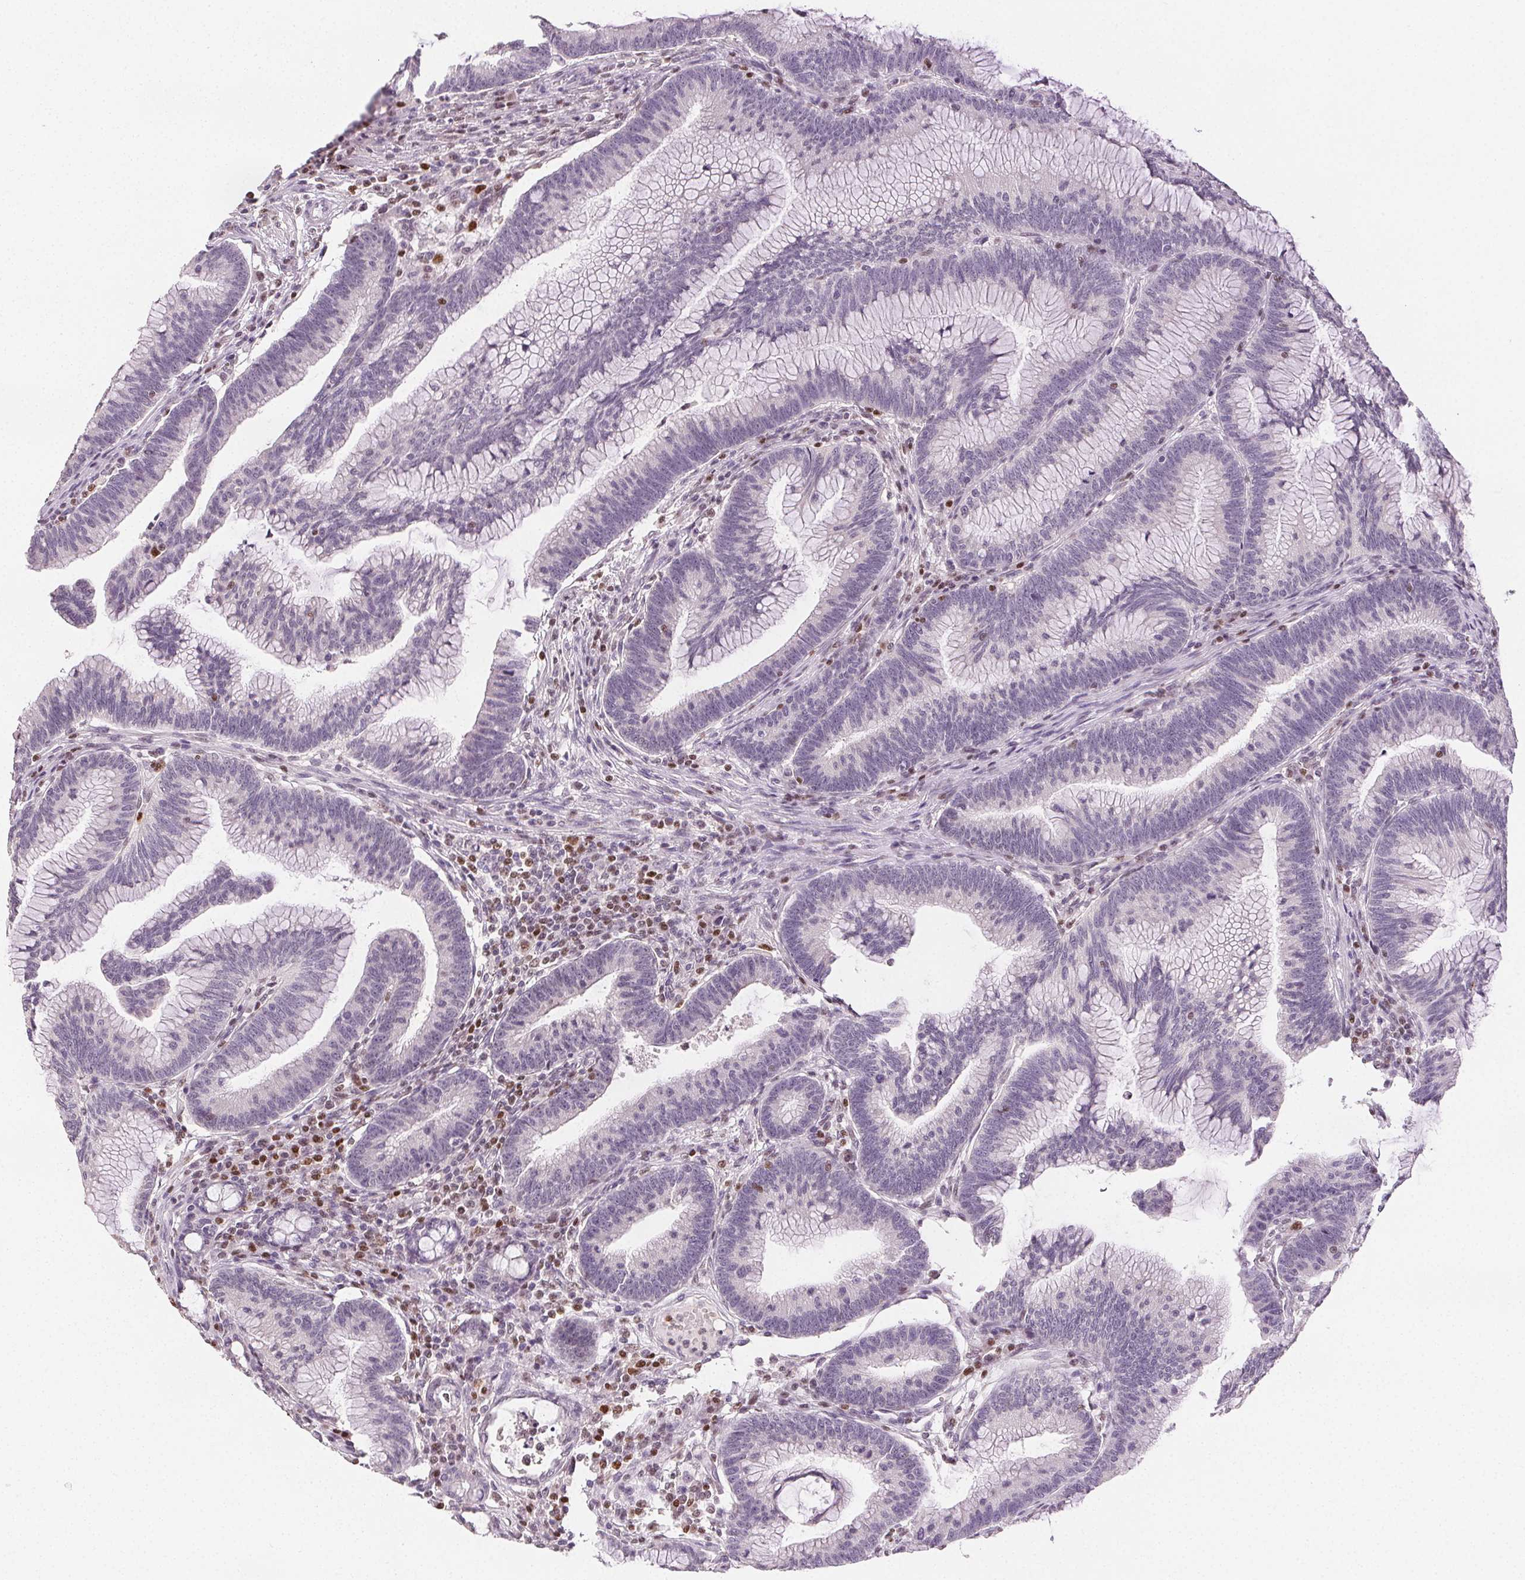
{"staining": {"intensity": "negative", "quantity": "none", "location": "none"}, "tissue": "colorectal cancer", "cell_type": "Tumor cells", "image_type": "cancer", "snomed": [{"axis": "morphology", "description": "Adenocarcinoma, NOS"}, {"axis": "topography", "description": "Colon"}], "caption": "IHC micrograph of human adenocarcinoma (colorectal) stained for a protein (brown), which reveals no positivity in tumor cells.", "gene": "RUNX2", "patient": {"sex": "female", "age": 78}}